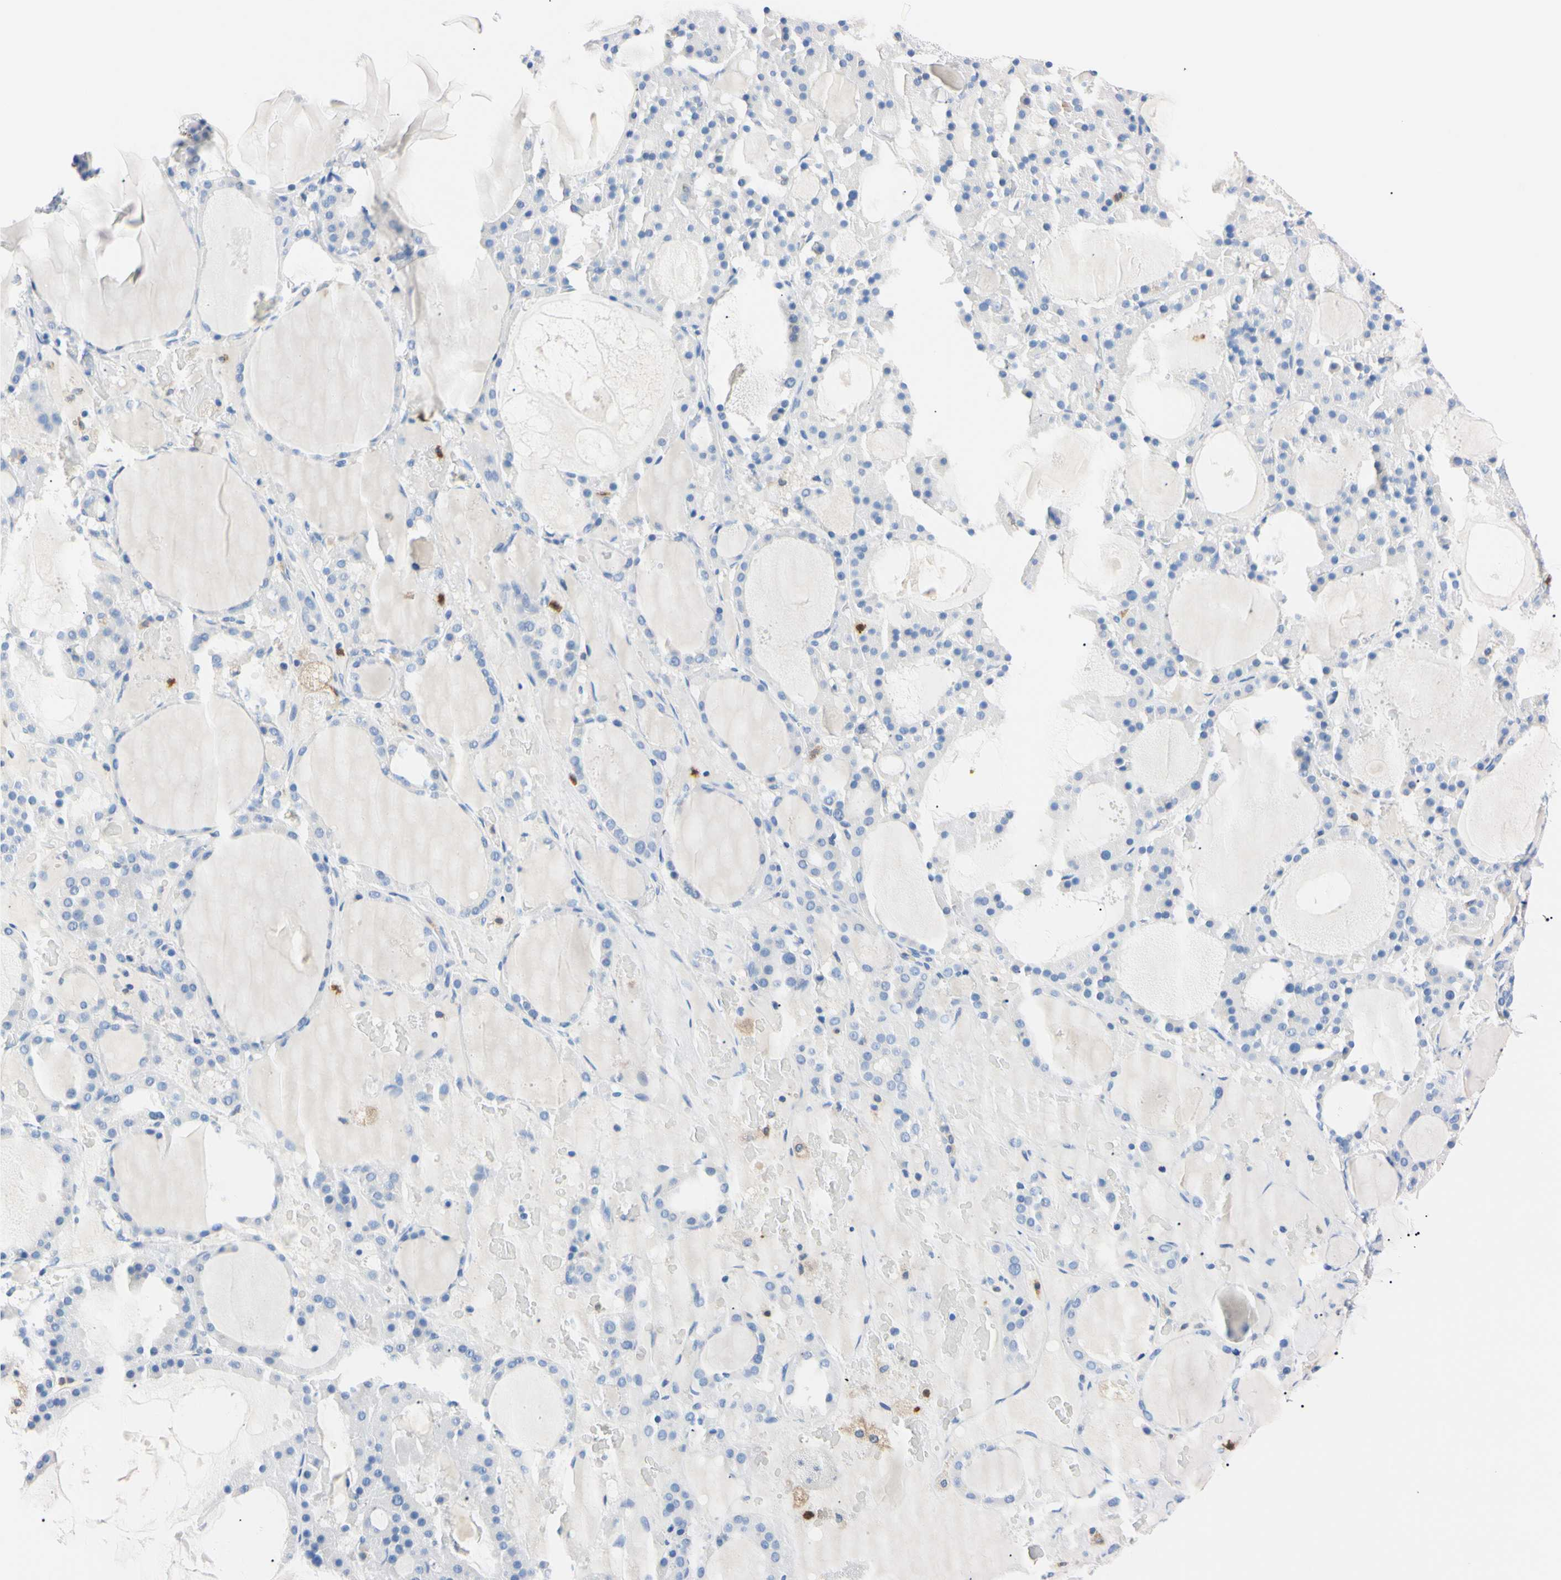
{"staining": {"intensity": "negative", "quantity": "none", "location": "none"}, "tissue": "thyroid gland", "cell_type": "Glandular cells", "image_type": "normal", "snomed": [{"axis": "morphology", "description": "Normal tissue, NOS"}, {"axis": "morphology", "description": "Carcinoma, NOS"}, {"axis": "topography", "description": "Thyroid gland"}], "caption": "An image of thyroid gland stained for a protein displays no brown staining in glandular cells.", "gene": "NCF4", "patient": {"sex": "female", "age": 86}}